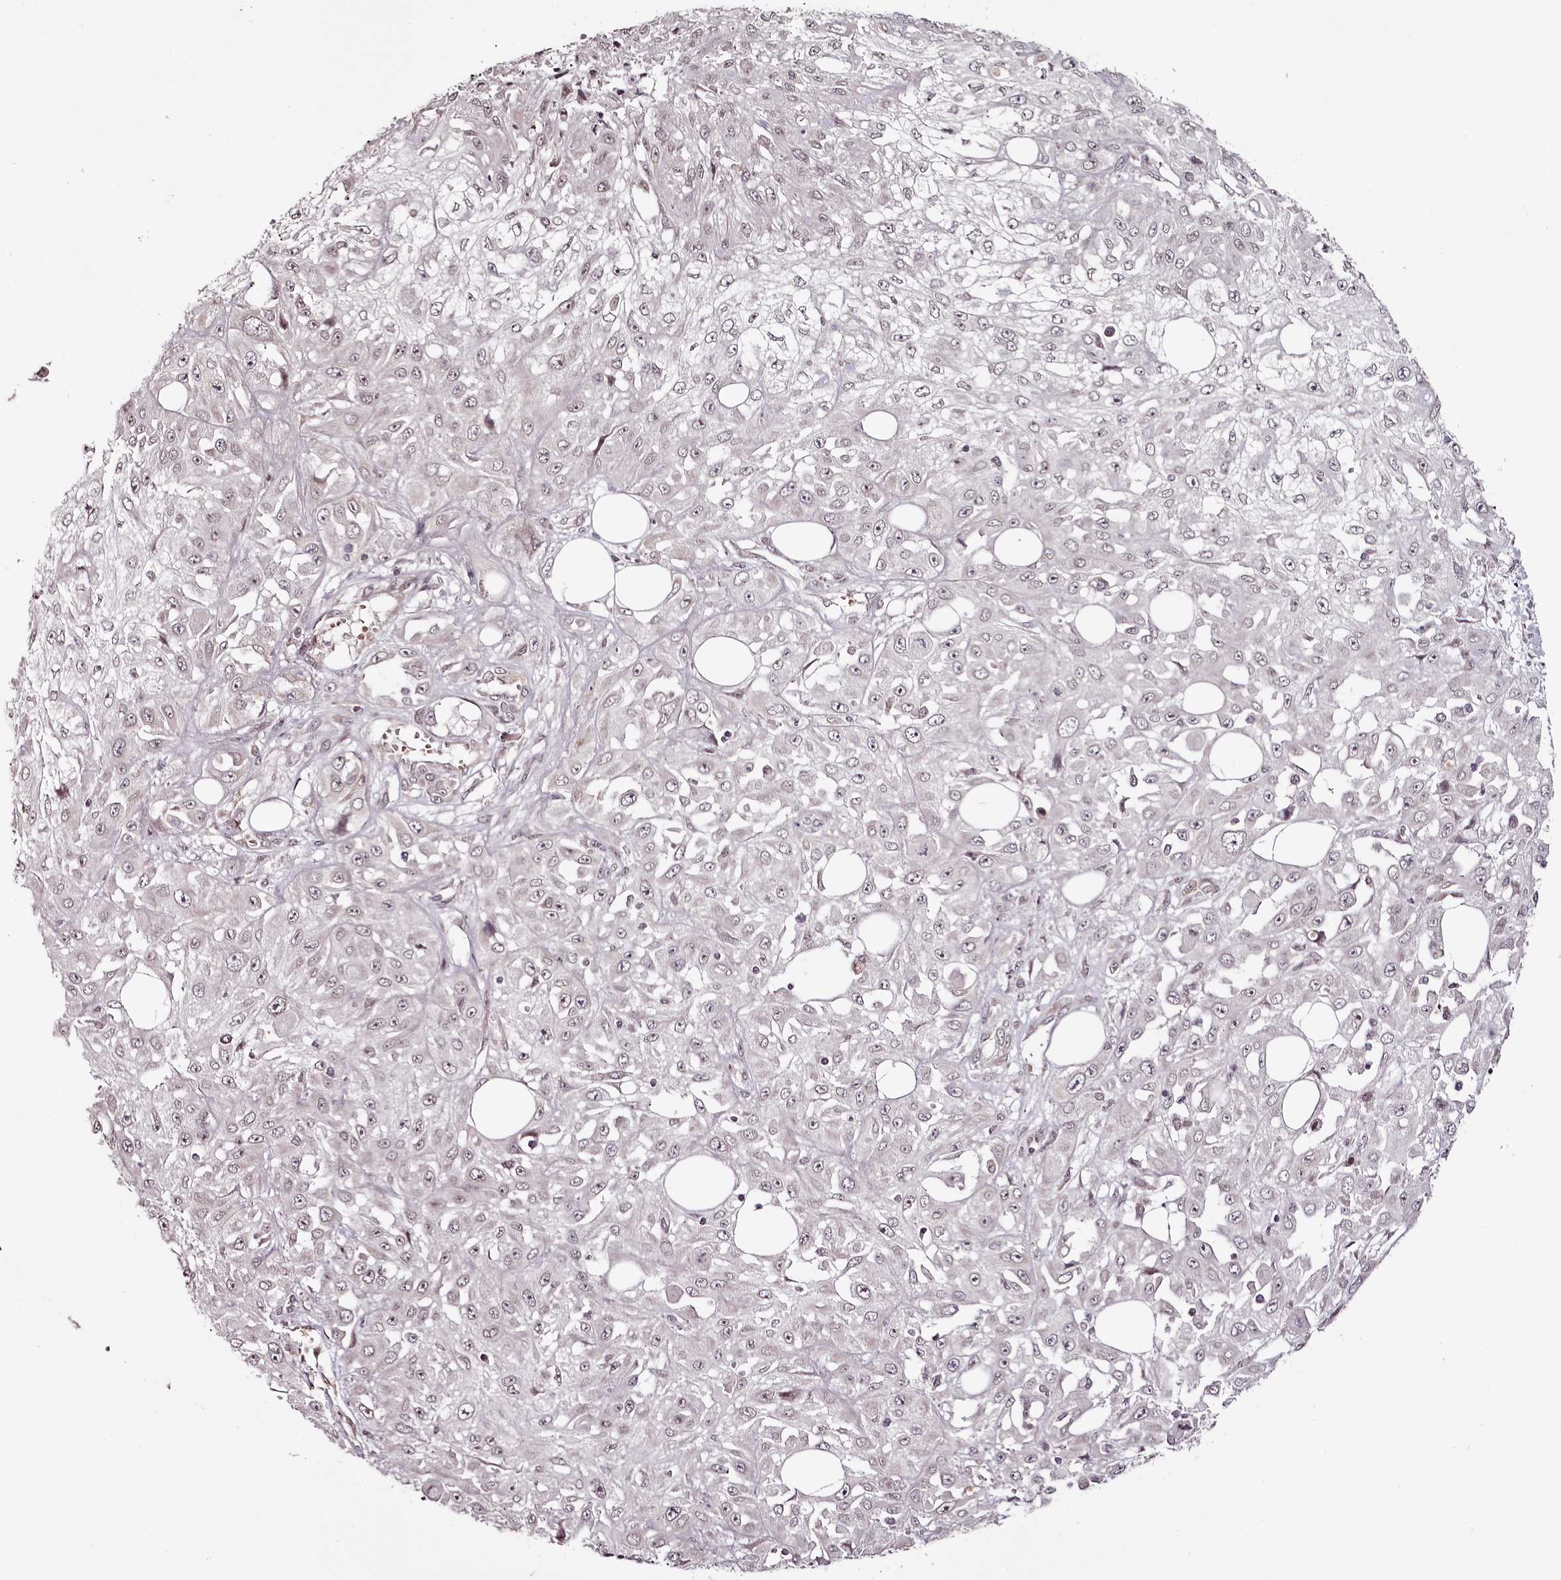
{"staining": {"intensity": "negative", "quantity": "none", "location": "none"}, "tissue": "skin cancer", "cell_type": "Tumor cells", "image_type": "cancer", "snomed": [{"axis": "morphology", "description": "Squamous cell carcinoma, NOS"}, {"axis": "morphology", "description": "Squamous cell carcinoma, metastatic, NOS"}, {"axis": "topography", "description": "Skin"}, {"axis": "topography", "description": "Lymph node"}], "caption": "Tumor cells are negative for brown protein staining in skin cancer. The staining was performed using DAB (3,3'-diaminobenzidine) to visualize the protein expression in brown, while the nuclei were stained in blue with hematoxylin (Magnification: 20x).", "gene": "THYN1", "patient": {"sex": "male", "age": 75}}